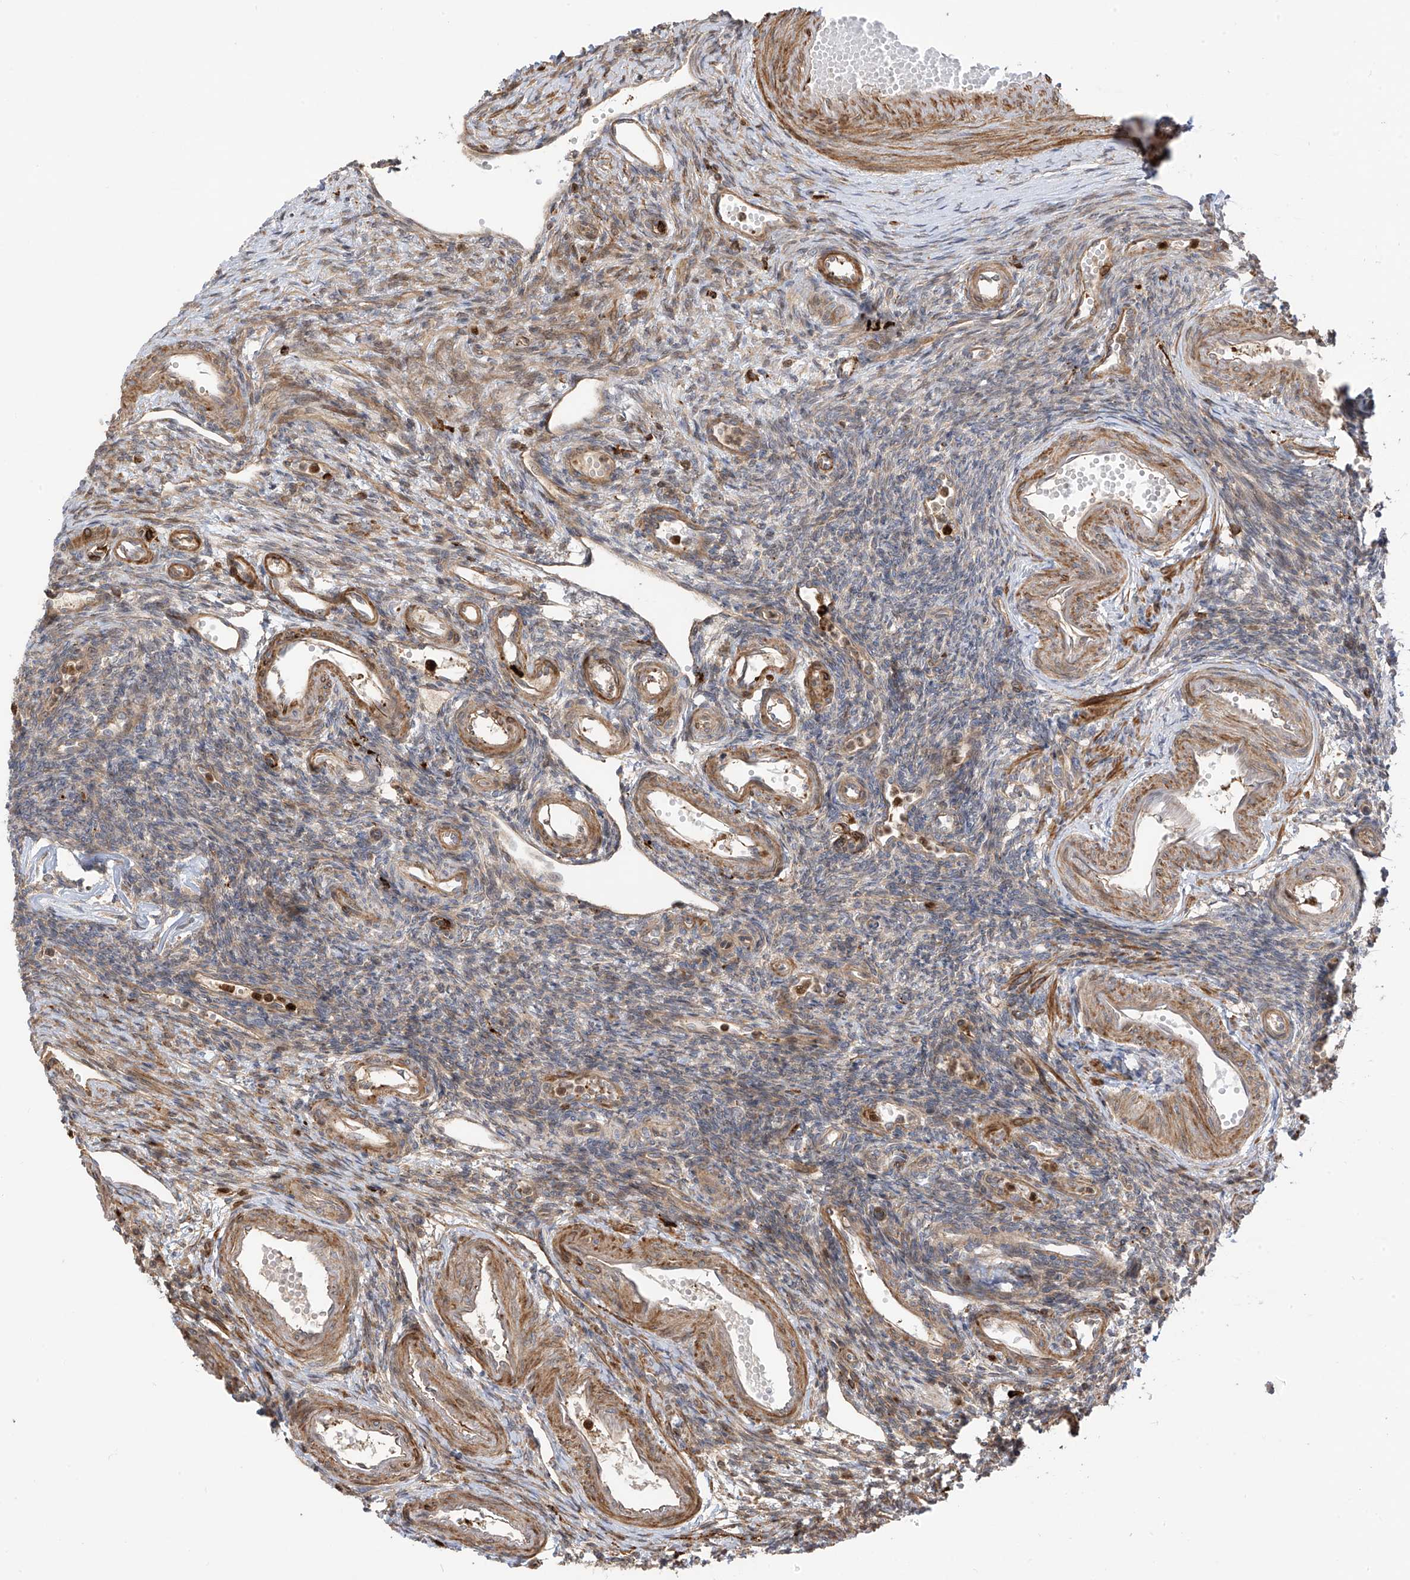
{"staining": {"intensity": "weak", "quantity": "<25%", "location": "cytoplasmic/membranous"}, "tissue": "ovary", "cell_type": "Ovarian stroma cells", "image_type": "normal", "snomed": [{"axis": "morphology", "description": "Normal tissue, NOS"}, {"axis": "morphology", "description": "Cyst, NOS"}, {"axis": "topography", "description": "Ovary"}], "caption": "DAB (3,3'-diaminobenzidine) immunohistochemical staining of unremarkable human ovary exhibits no significant positivity in ovarian stroma cells.", "gene": "ATAD2B", "patient": {"sex": "female", "age": 33}}